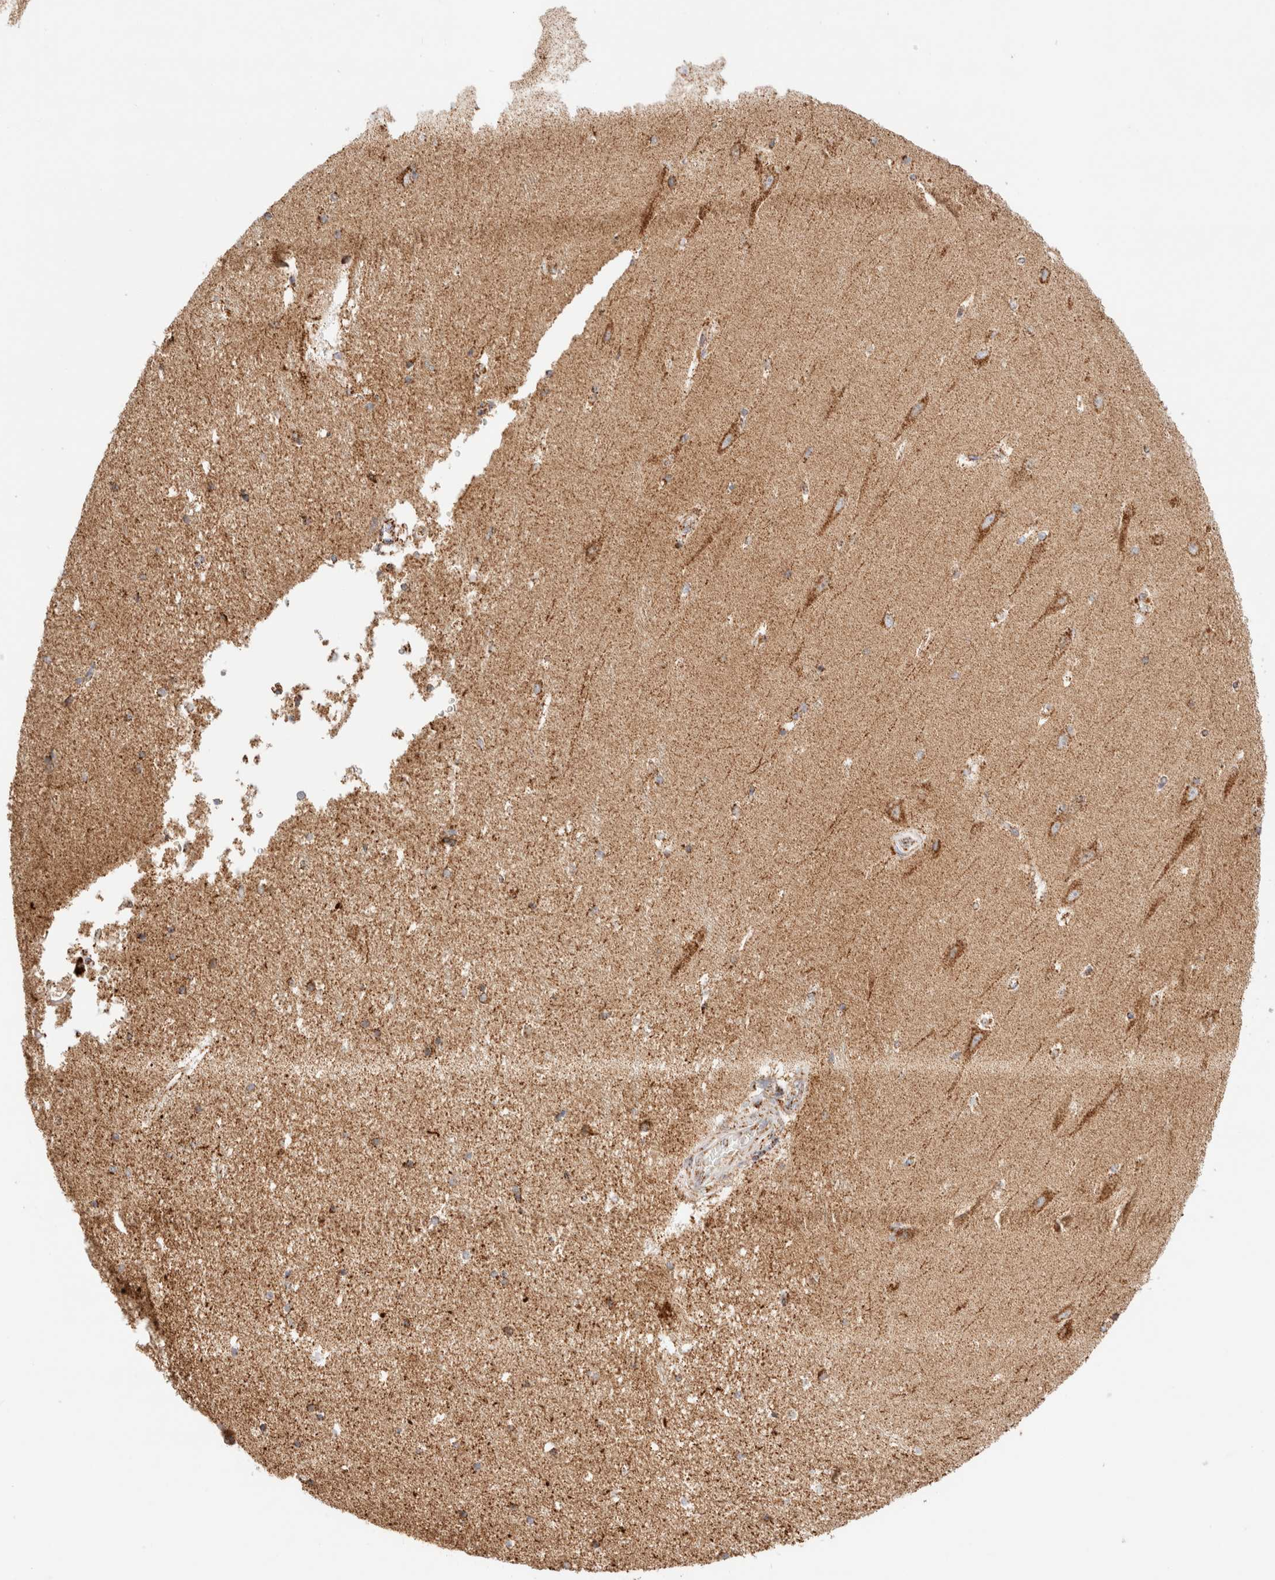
{"staining": {"intensity": "weak", "quantity": "25%-75%", "location": "cytoplasmic/membranous"}, "tissue": "hippocampus", "cell_type": "Glial cells", "image_type": "normal", "snomed": [{"axis": "morphology", "description": "Normal tissue, NOS"}, {"axis": "topography", "description": "Hippocampus"}], "caption": "The micrograph demonstrates immunohistochemical staining of unremarkable hippocampus. There is weak cytoplasmic/membranous positivity is seen in approximately 25%-75% of glial cells.", "gene": "PHB2", "patient": {"sex": "male", "age": 45}}